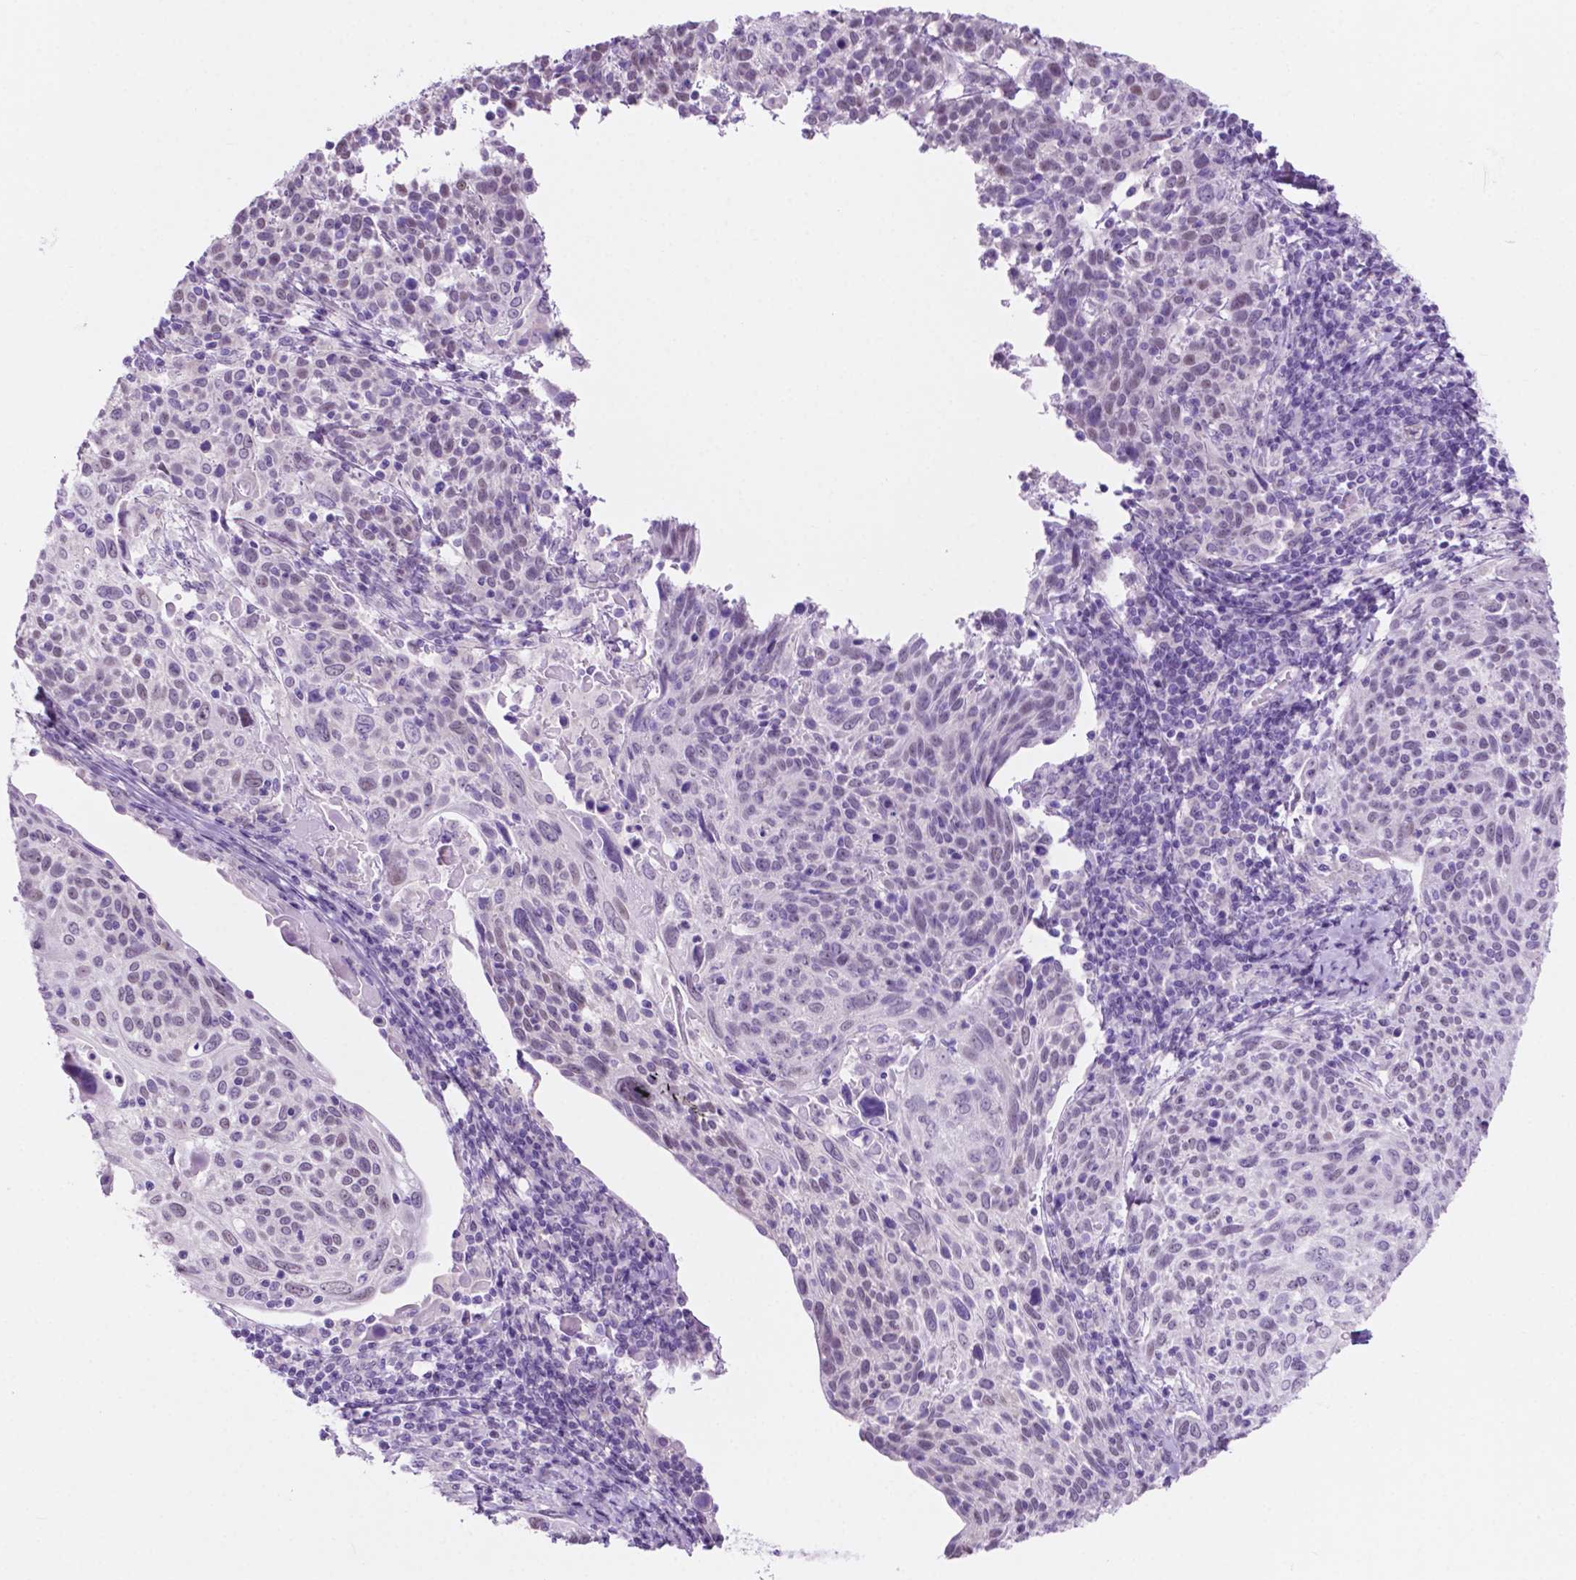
{"staining": {"intensity": "negative", "quantity": "none", "location": "none"}, "tissue": "cervical cancer", "cell_type": "Tumor cells", "image_type": "cancer", "snomed": [{"axis": "morphology", "description": "Squamous cell carcinoma, NOS"}, {"axis": "topography", "description": "Cervix"}], "caption": "Histopathology image shows no protein expression in tumor cells of cervical cancer (squamous cell carcinoma) tissue.", "gene": "ACY3", "patient": {"sex": "female", "age": 61}}